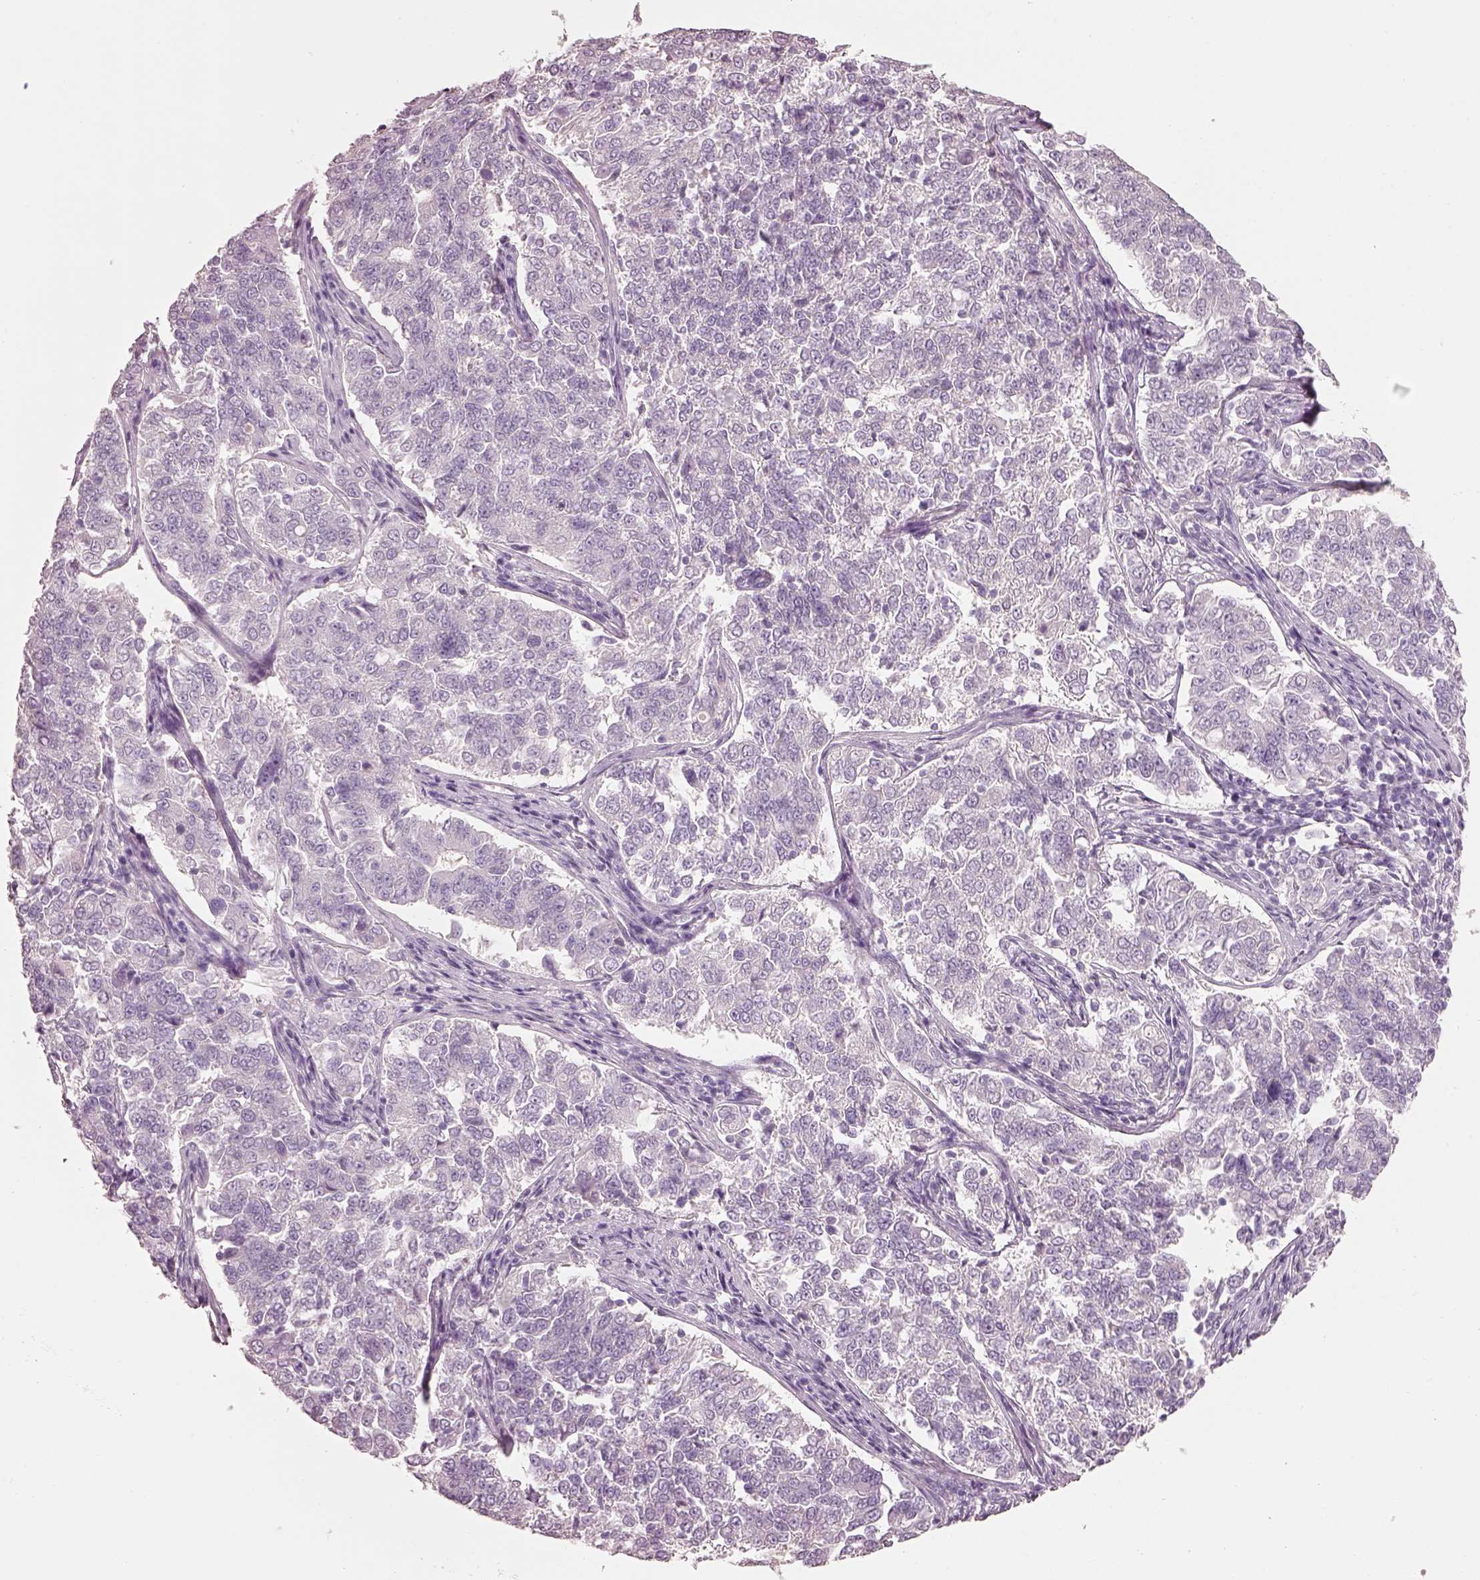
{"staining": {"intensity": "negative", "quantity": "none", "location": "none"}, "tissue": "endometrial cancer", "cell_type": "Tumor cells", "image_type": "cancer", "snomed": [{"axis": "morphology", "description": "Adenocarcinoma, NOS"}, {"axis": "topography", "description": "Endometrium"}], "caption": "Tumor cells are negative for protein expression in human adenocarcinoma (endometrial). The staining is performed using DAB brown chromogen with nuclei counter-stained in using hematoxylin.", "gene": "PNOC", "patient": {"sex": "female", "age": 43}}